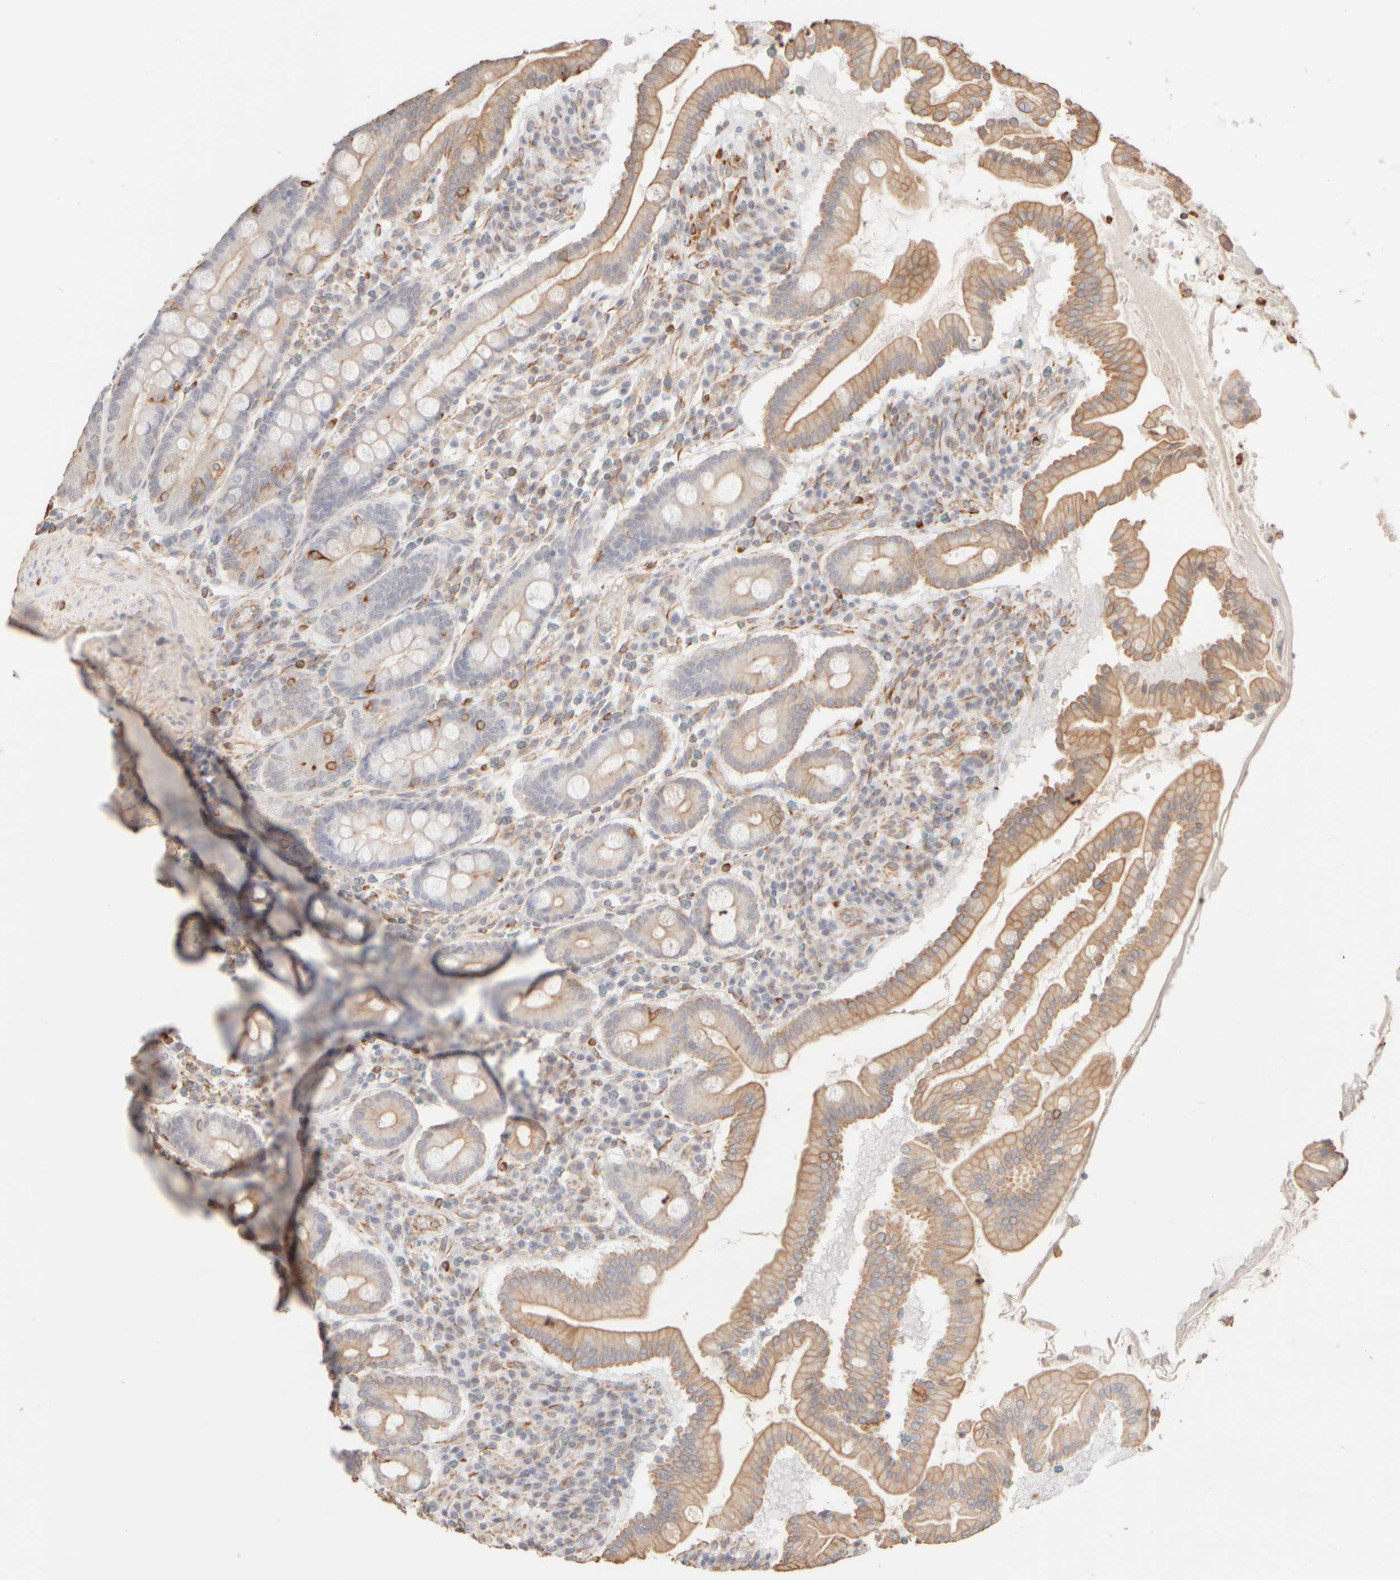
{"staining": {"intensity": "weak", "quantity": "25%-75%", "location": "cytoplasmic/membranous"}, "tissue": "duodenum", "cell_type": "Glandular cells", "image_type": "normal", "snomed": [{"axis": "morphology", "description": "Normal tissue, NOS"}, {"axis": "topography", "description": "Duodenum"}], "caption": "Protein expression analysis of normal duodenum exhibits weak cytoplasmic/membranous staining in approximately 25%-75% of glandular cells.", "gene": "KRT15", "patient": {"sex": "male", "age": 50}}